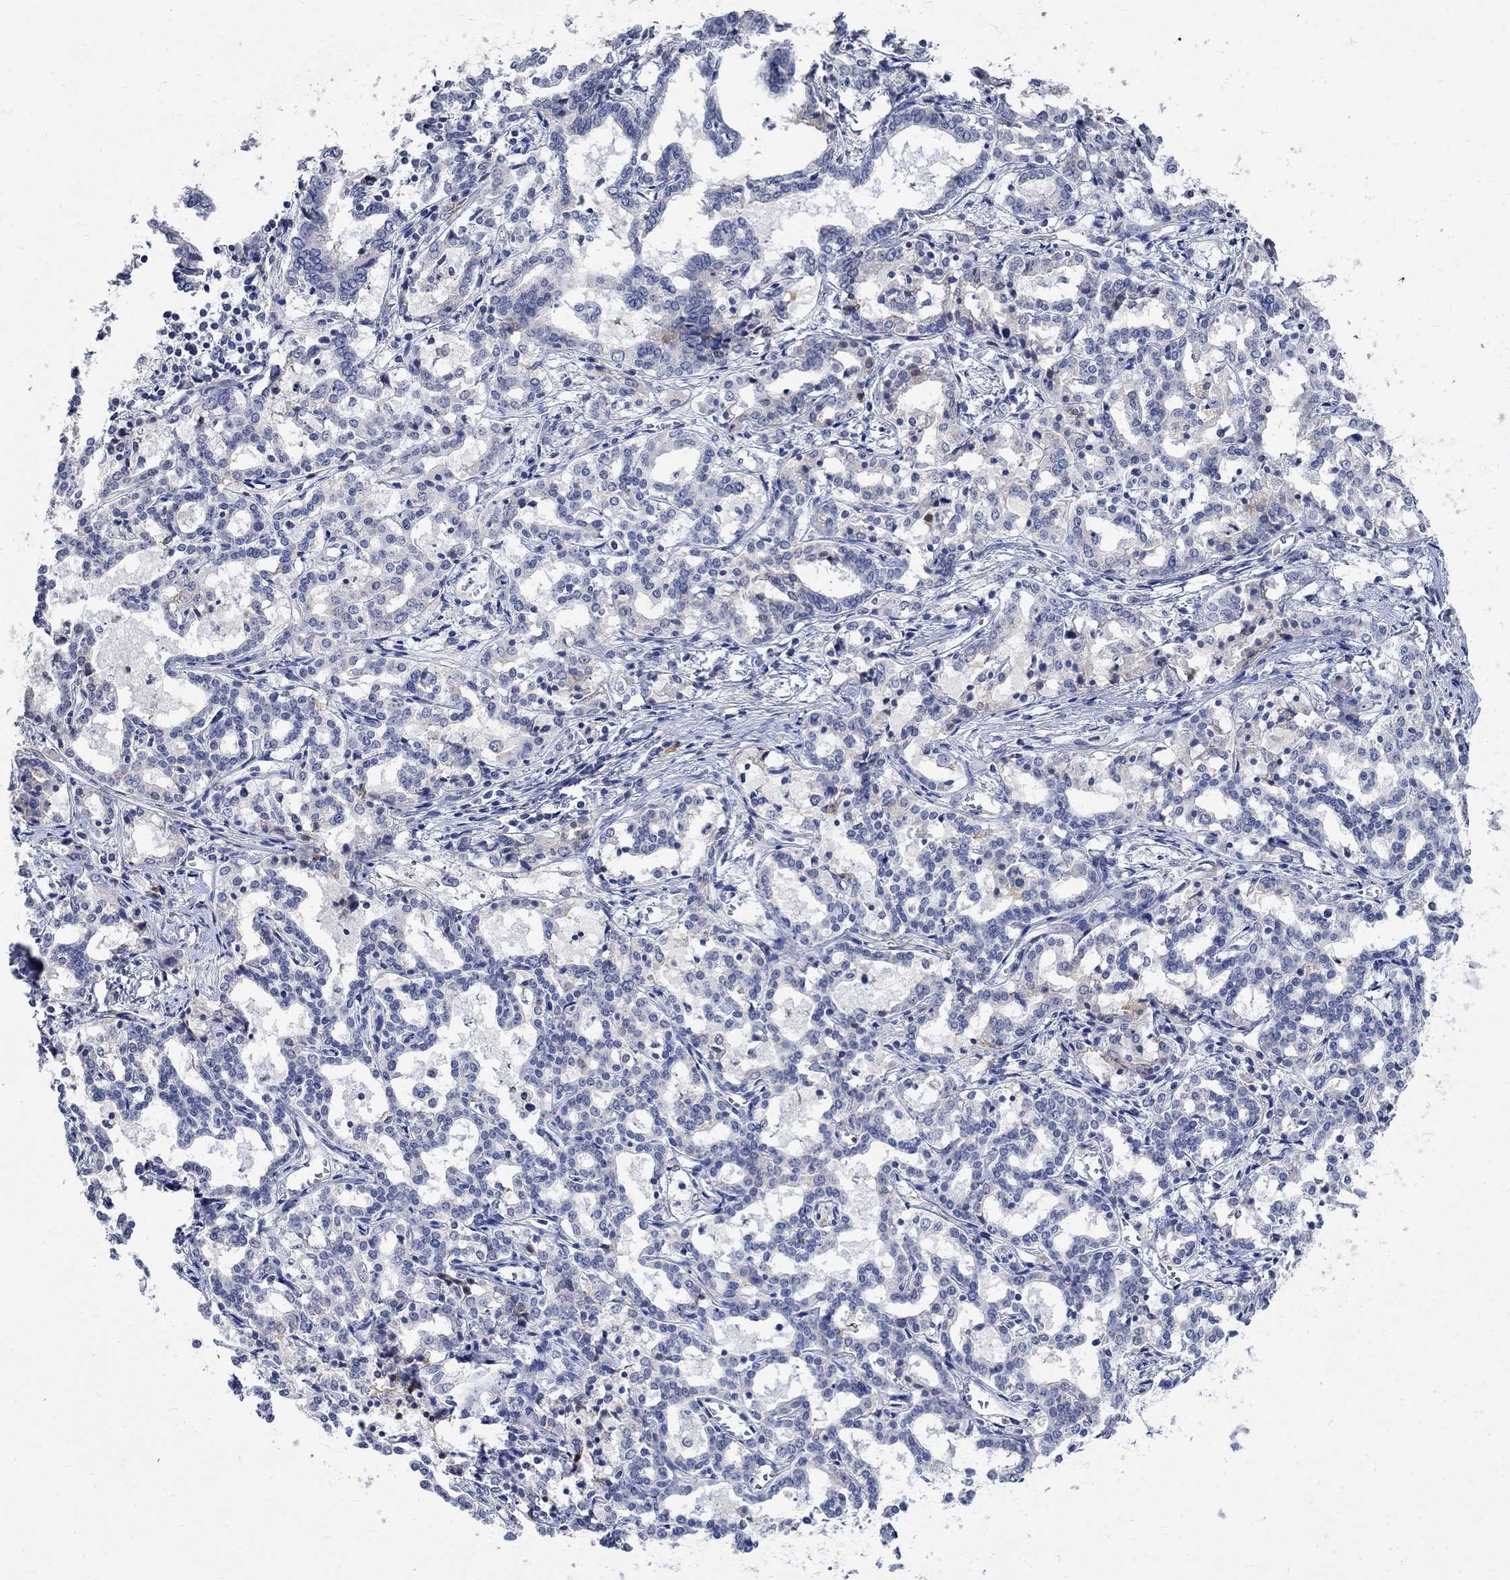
{"staining": {"intensity": "negative", "quantity": "none", "location": "none"}, "tissue": "liver cancer", "cell_type": "Tumor cells", "image_type": "cancer", "snomed": [{"axis": "morphology", "description": "Cholangiocarcinoma"}, {"axis": "topography", "description": "Liver"}], "caption": "A high-resolution photomicrograph shows immunohistochemistry (IHC) staining of liver cholangiocarcinoma, which shows no significant positivity in tumor cells. Nuclei are stained in blue.", "gene": "TMEM169", "patient": {"sex": "female", "age": 47}}